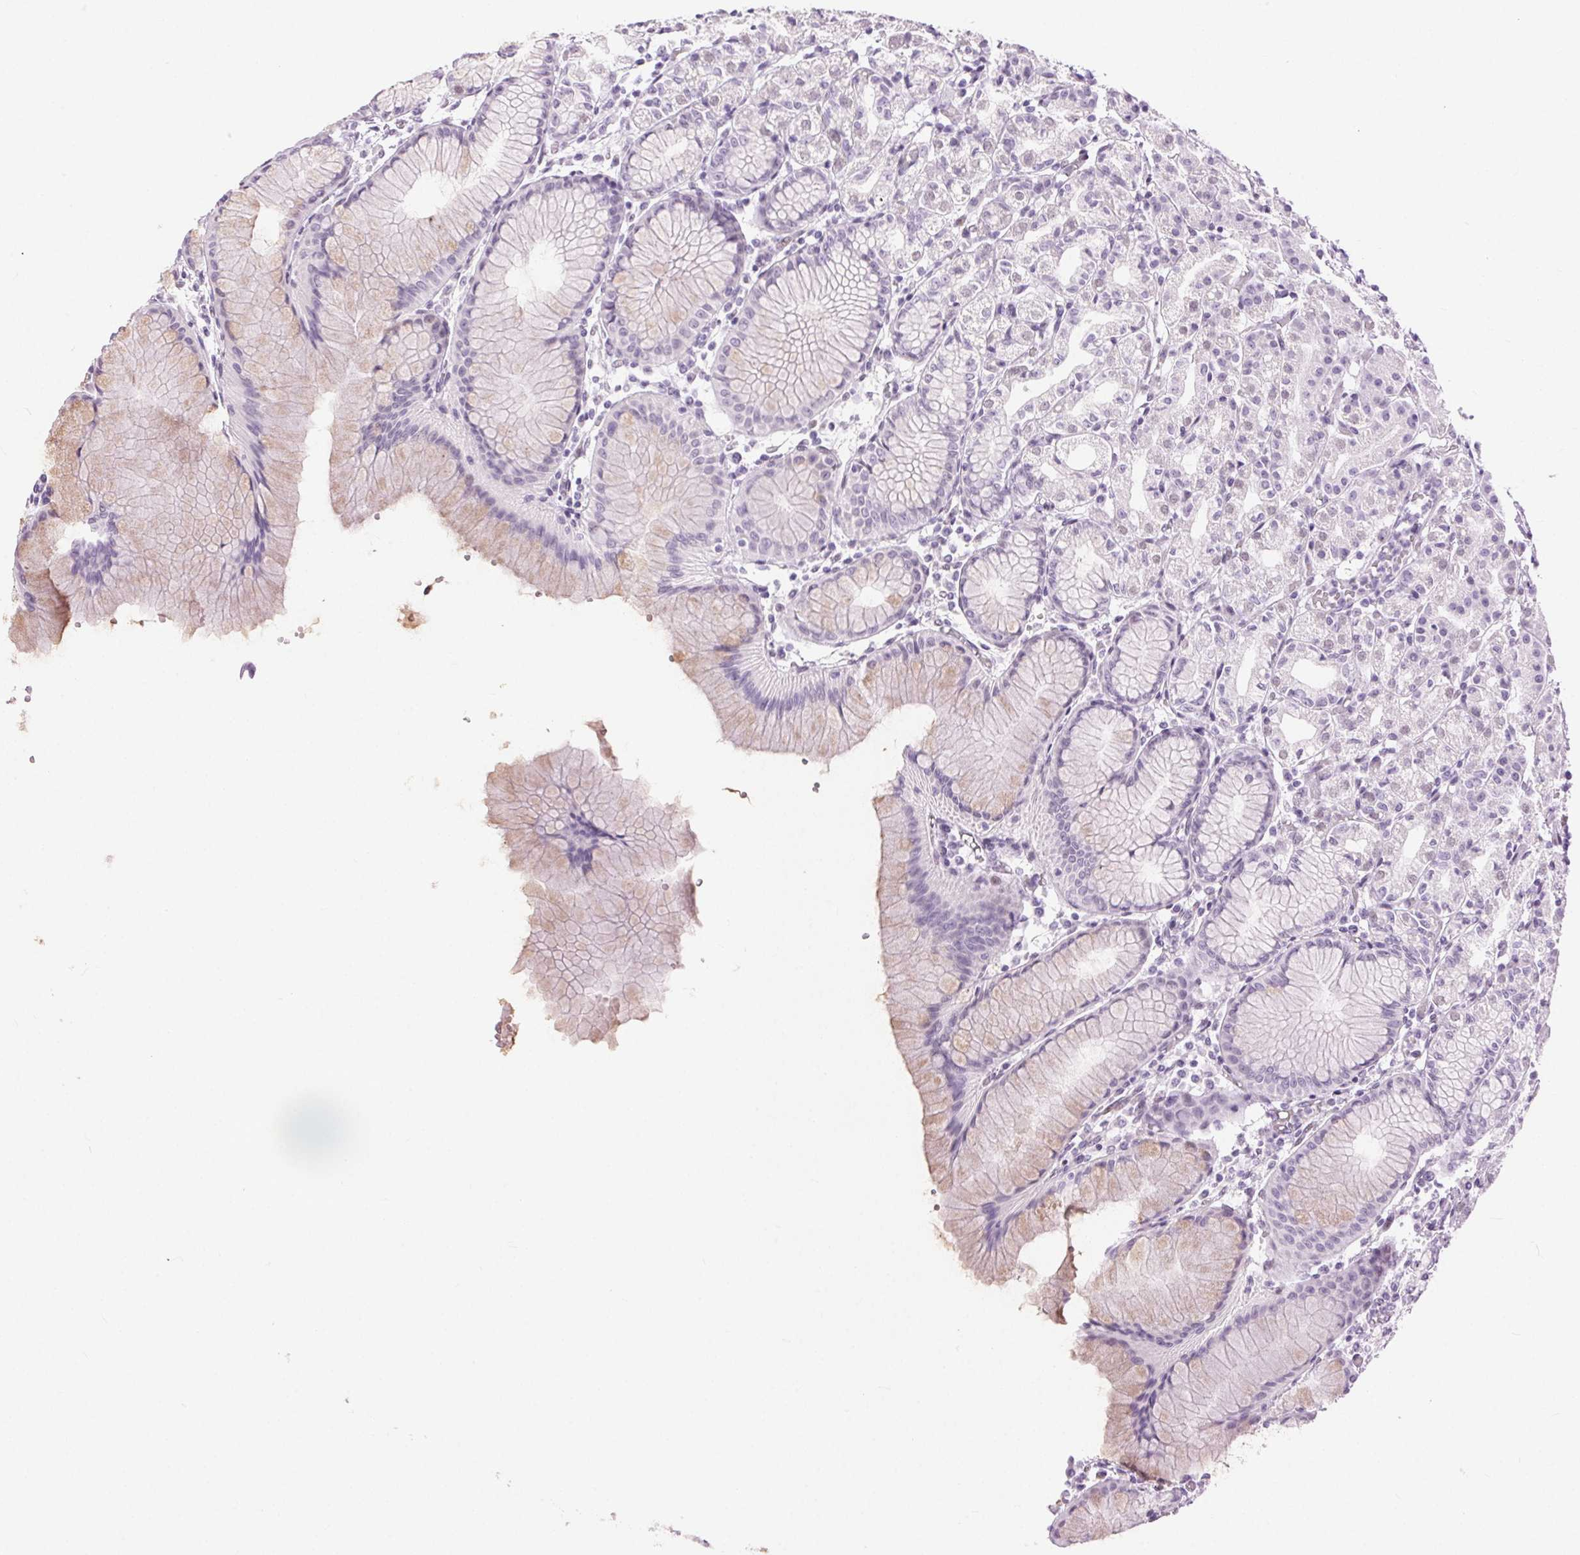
{"staining": {"intensity": "weak", "quantity": "<25%", "location": "cytoplasmic/membranous"}, "tissue": "stomach", "cell_type": "Glandular cells", "image_type": "normal", "snomed": [{"axis": "morphology", "description": "Normal tissue, NOS"}, {"axis": "topography", "description": "Stomach"}], "caption": "Stomach was stained to show a protein in brown. There is no significant expression in glandular cells. (DAB (3,3'-diaminobenzidine) immunohistochemistry (IHC) with hematoxylin counter stain).", "gene": "BEND2", "patient": {"sex": "female", "age": 57}}